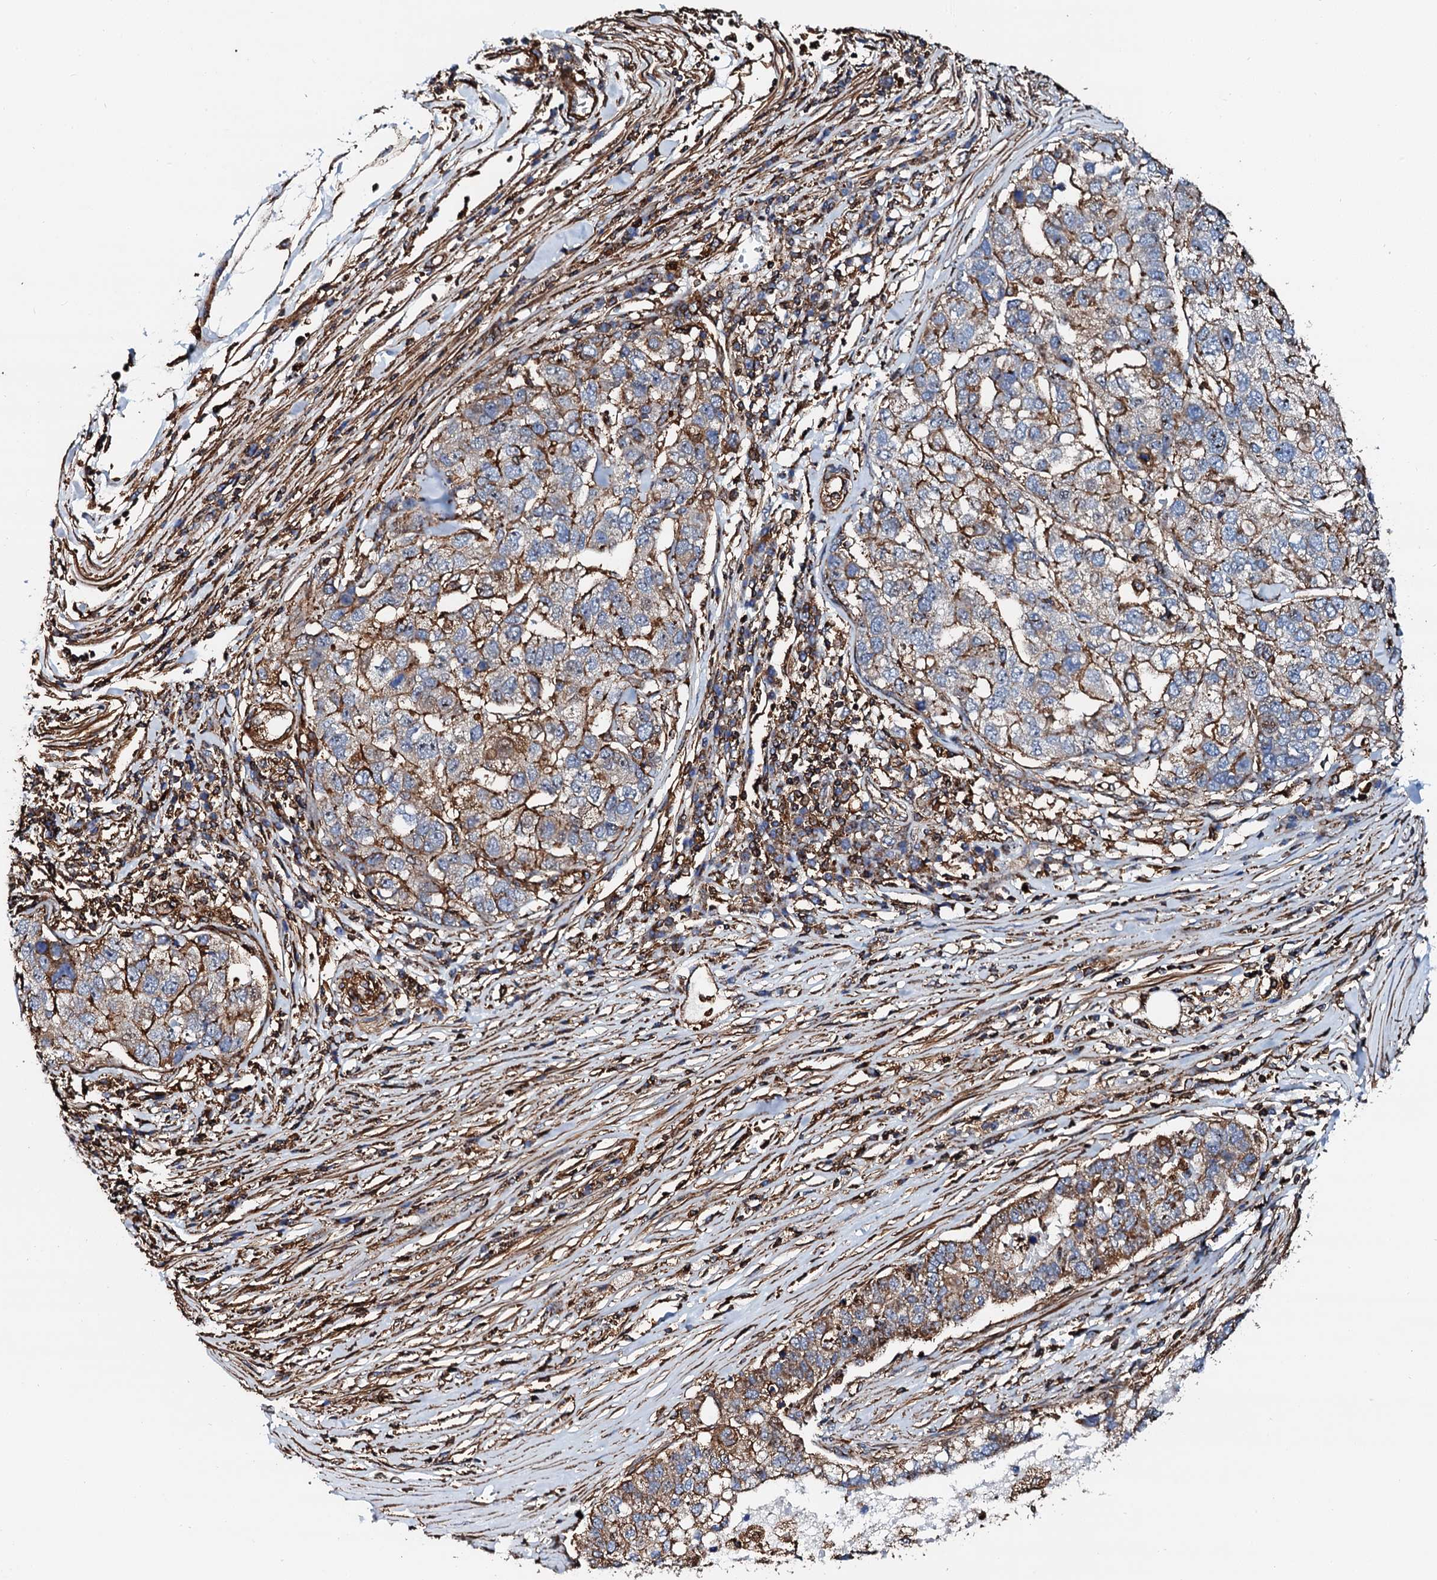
{"staining": {"intensity": "moderate", "quantity": "25%-75%", "location": "cytoplasmic/membranous"}, "tissue": "pancreatic cancer", "cell_type": "Tumor cells", "image_type": "cancer", "snomed": [{"axis": "morphology", "description": "Adenocarcinoma, NOS"}, {"axis": "topography", "description": "Pancreas"}], "caption": "A brown stain highlights moderate cytoplasmic/membranous staining of a protein in human adenocarcinoma (pancreatic) tumor cells.", "gene": "INTS10", "patient": {"sex": "female", "age": 61}}